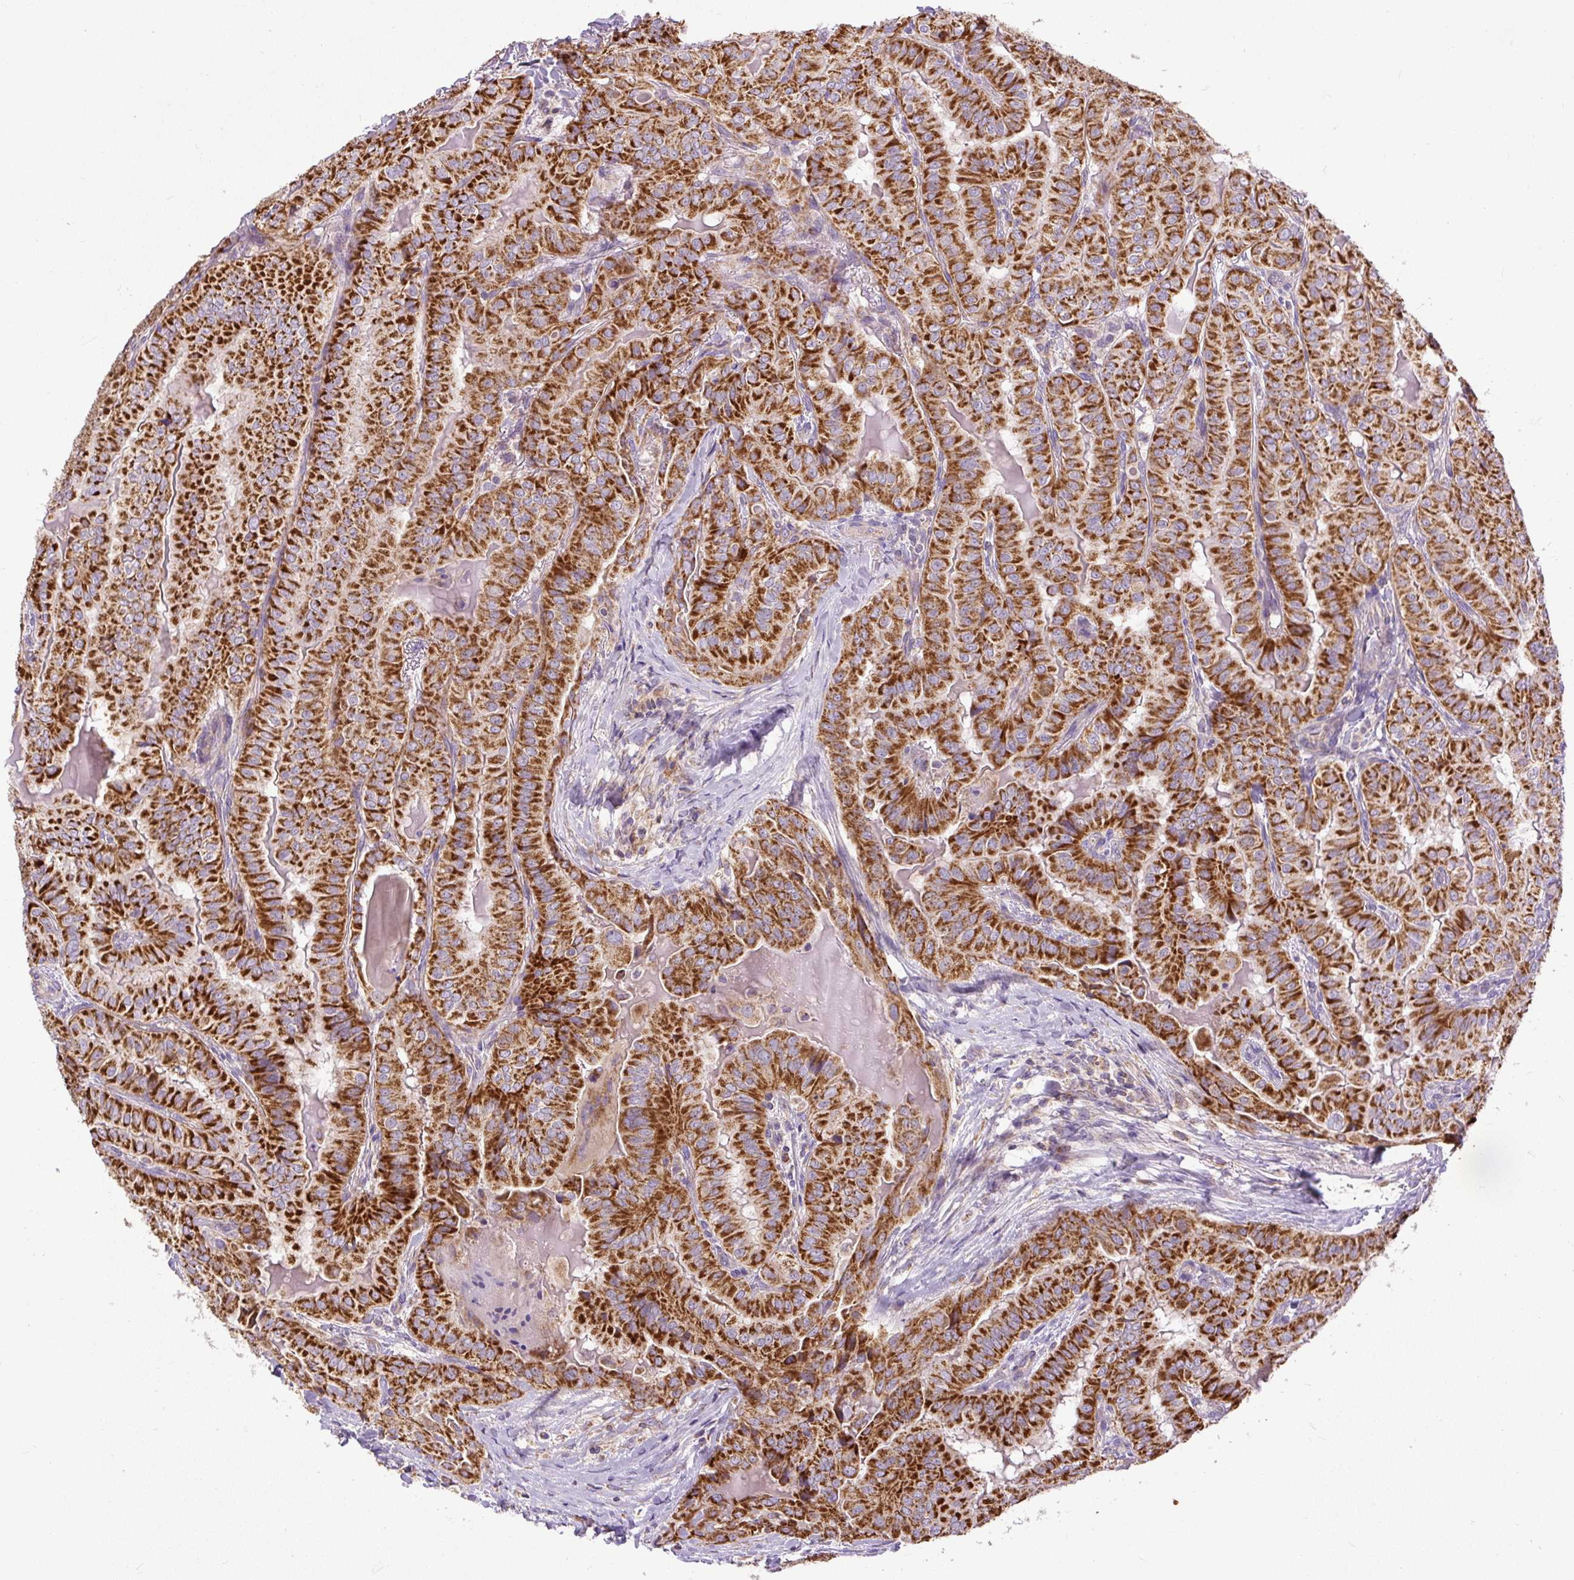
{"staining": {"intensity": "strong", "quantity": ">75%", "location": "cytoplasmic/membranous"}, "tissue": "thyroid cancer", "cell_type": "Tumor cells", "image_type": "cancer", "snomed": [{"axis": "morphology", "description": "Papillary adenocarcinoma, NOS"}, {"axis": "topography", "description": "Thyroid gland"}], "caption": "The photomicrograph reveals immunohistochemical staining of papillary adenocarcinoma (thyroid). There is strong cytoplasmic/membranous staining is identified in about >75% of tumor cells.", "gene": "TM2D3", "patient": {"sex": "female", "age": 68}}